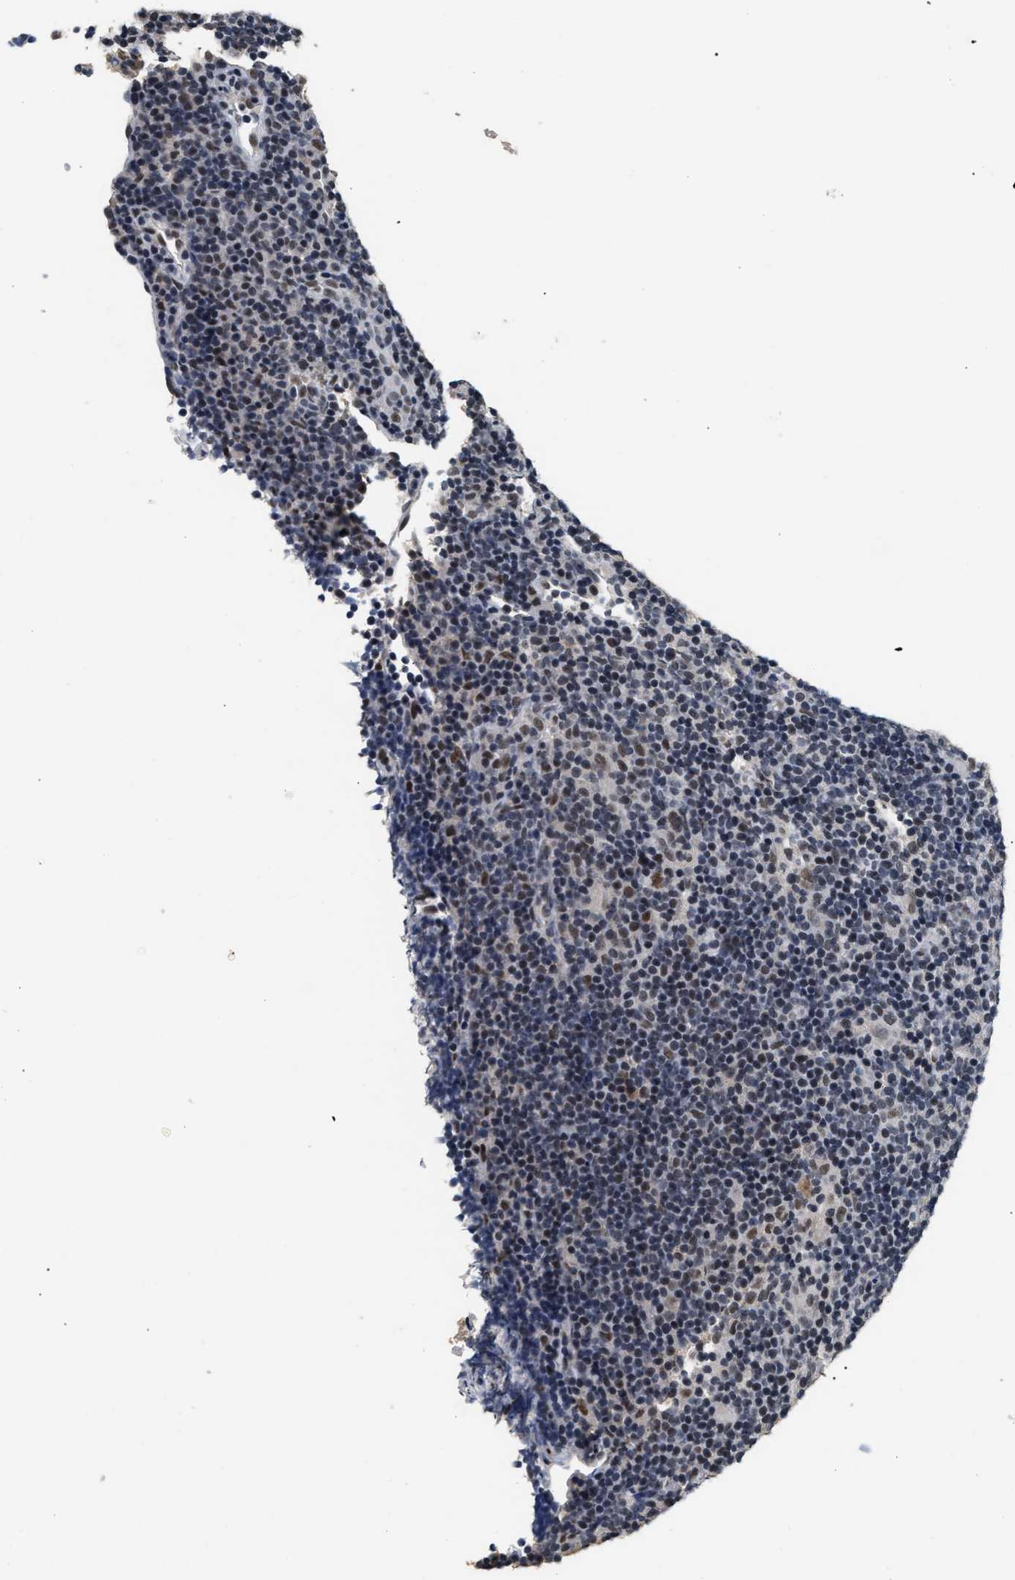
{"staining": {"intensity": "weak", "quantity": "25%-75%", "location": "nuclear"}, "tissue": "lymphoma", "cell_type": "Tumor cells", "image_type": "cancer", "snomed": [{"axis": "morphology", "description": "Hodgkin's disease, NOS"}, {"axis": "topography", "description": "Lymph node"}], "caption": "Immunohistochemical staining of human lymphoma shows low levels of weak nuclear expression in about 25%-75% of tumor cells. The staining was performed using DAB, with brown indicating positive protein expression. Nuclei are stained blue with hematoxylin.", "gene": "THOC1", "patient": {"sex": "female", "age": 57}}